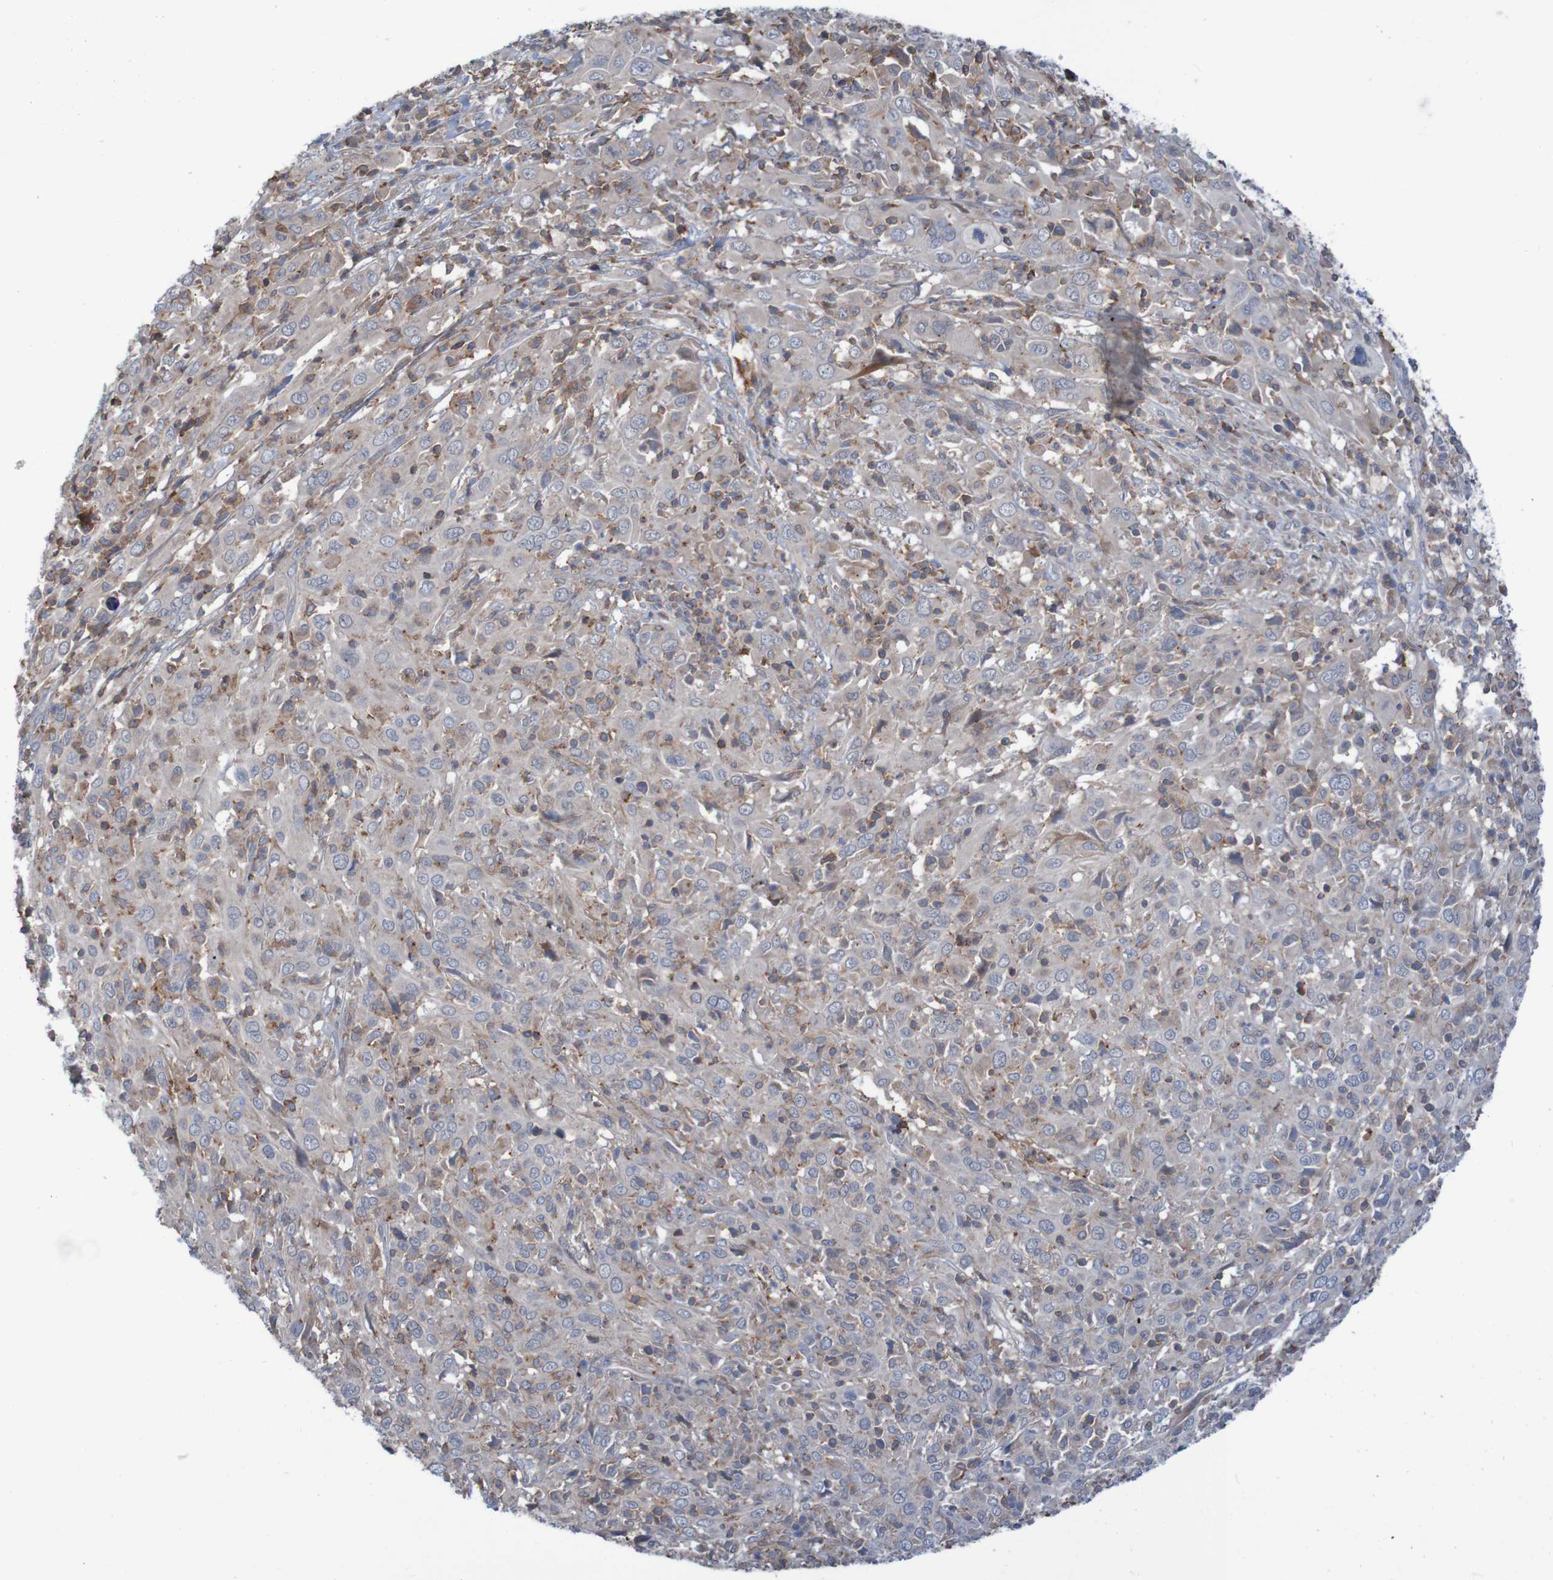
{"staining": {"intensity": "weak", "quantity": ">75%", "location": "cytoplasmic/membranous"}, "tissue": "cervical cancer", "cell_type": "Tumor cells", "image_type": "cancer", "snomed": [{"axis": "morphology", "description": "Squamous cell carcinoma, NOS"}, {"axis": "topography", "description": "Cervix"}], "caption": "An immunohistochemistry histopathology image of neoplastic tissue is shown. Protein staining in brown highlights weak cytoplasmic/membranous positivity in cervical squamous cell carcinoma within tumor cells. (Stains: DAB (3,3'-diaminobenzidine) in brown, nuclei in blue, Microscopy: brightfield microscopy at high magnification).", "gene": "PDGFB", "patient": {"sex": "female", "age": 46}}